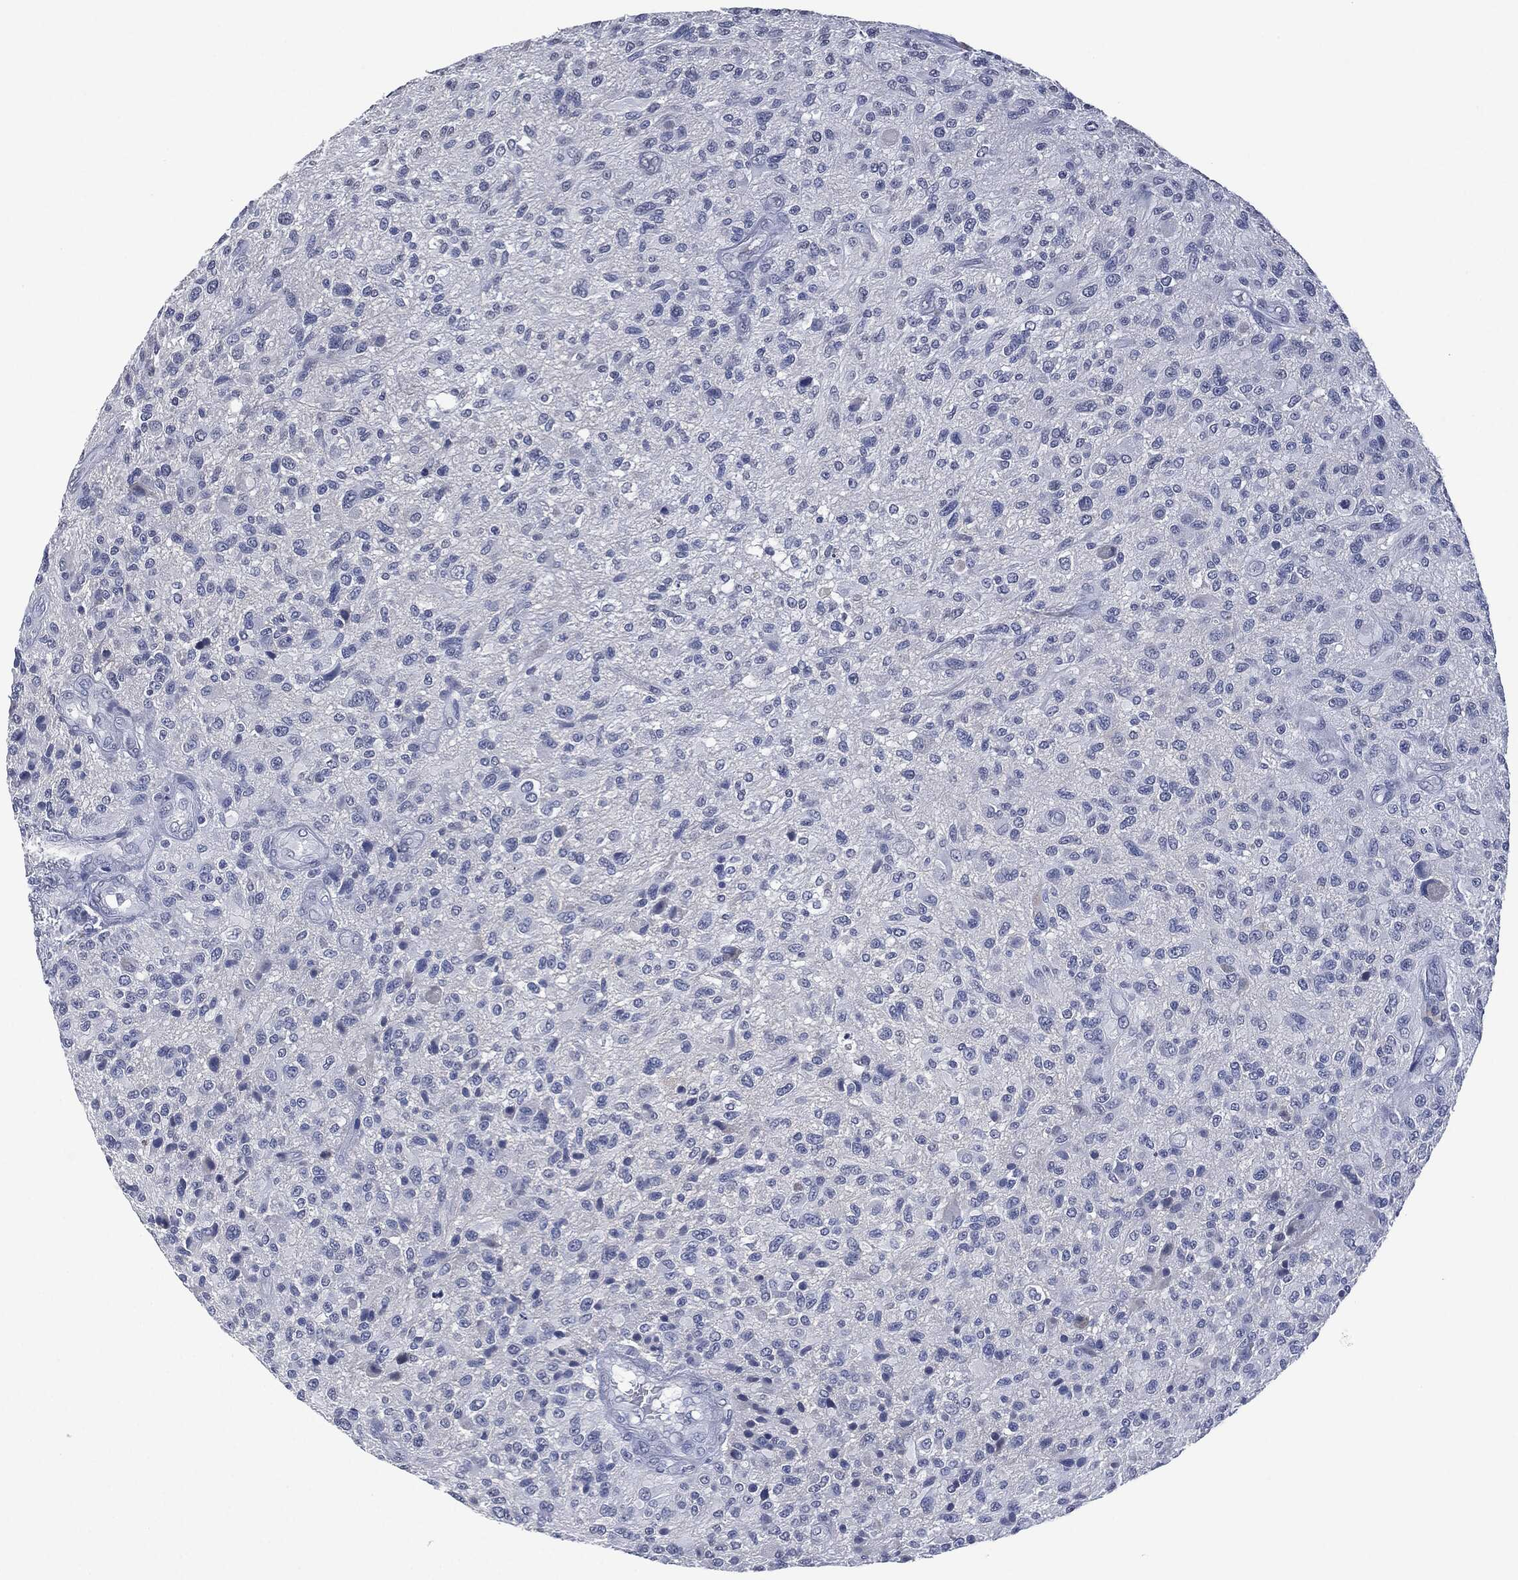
{"staining": {"intensity": "negative", "quantity": "none", "location": "none"}, "tissue": "glioma", "cell_type": "Tumor cells", "image_type": "cancer", "snomed": [{"axis": "morphology", "description": "Glioma, malignant, High grade"}, {"axis": "topography", "description": "Brain"}], "caption": "Tumor cells are negative for brown protein staining in glioma. (Immunohistochemistry, brightfield microscopy, high magnification).", "gene": "SIGLEC7", "patient": {"sex": "male", "age": 47}}